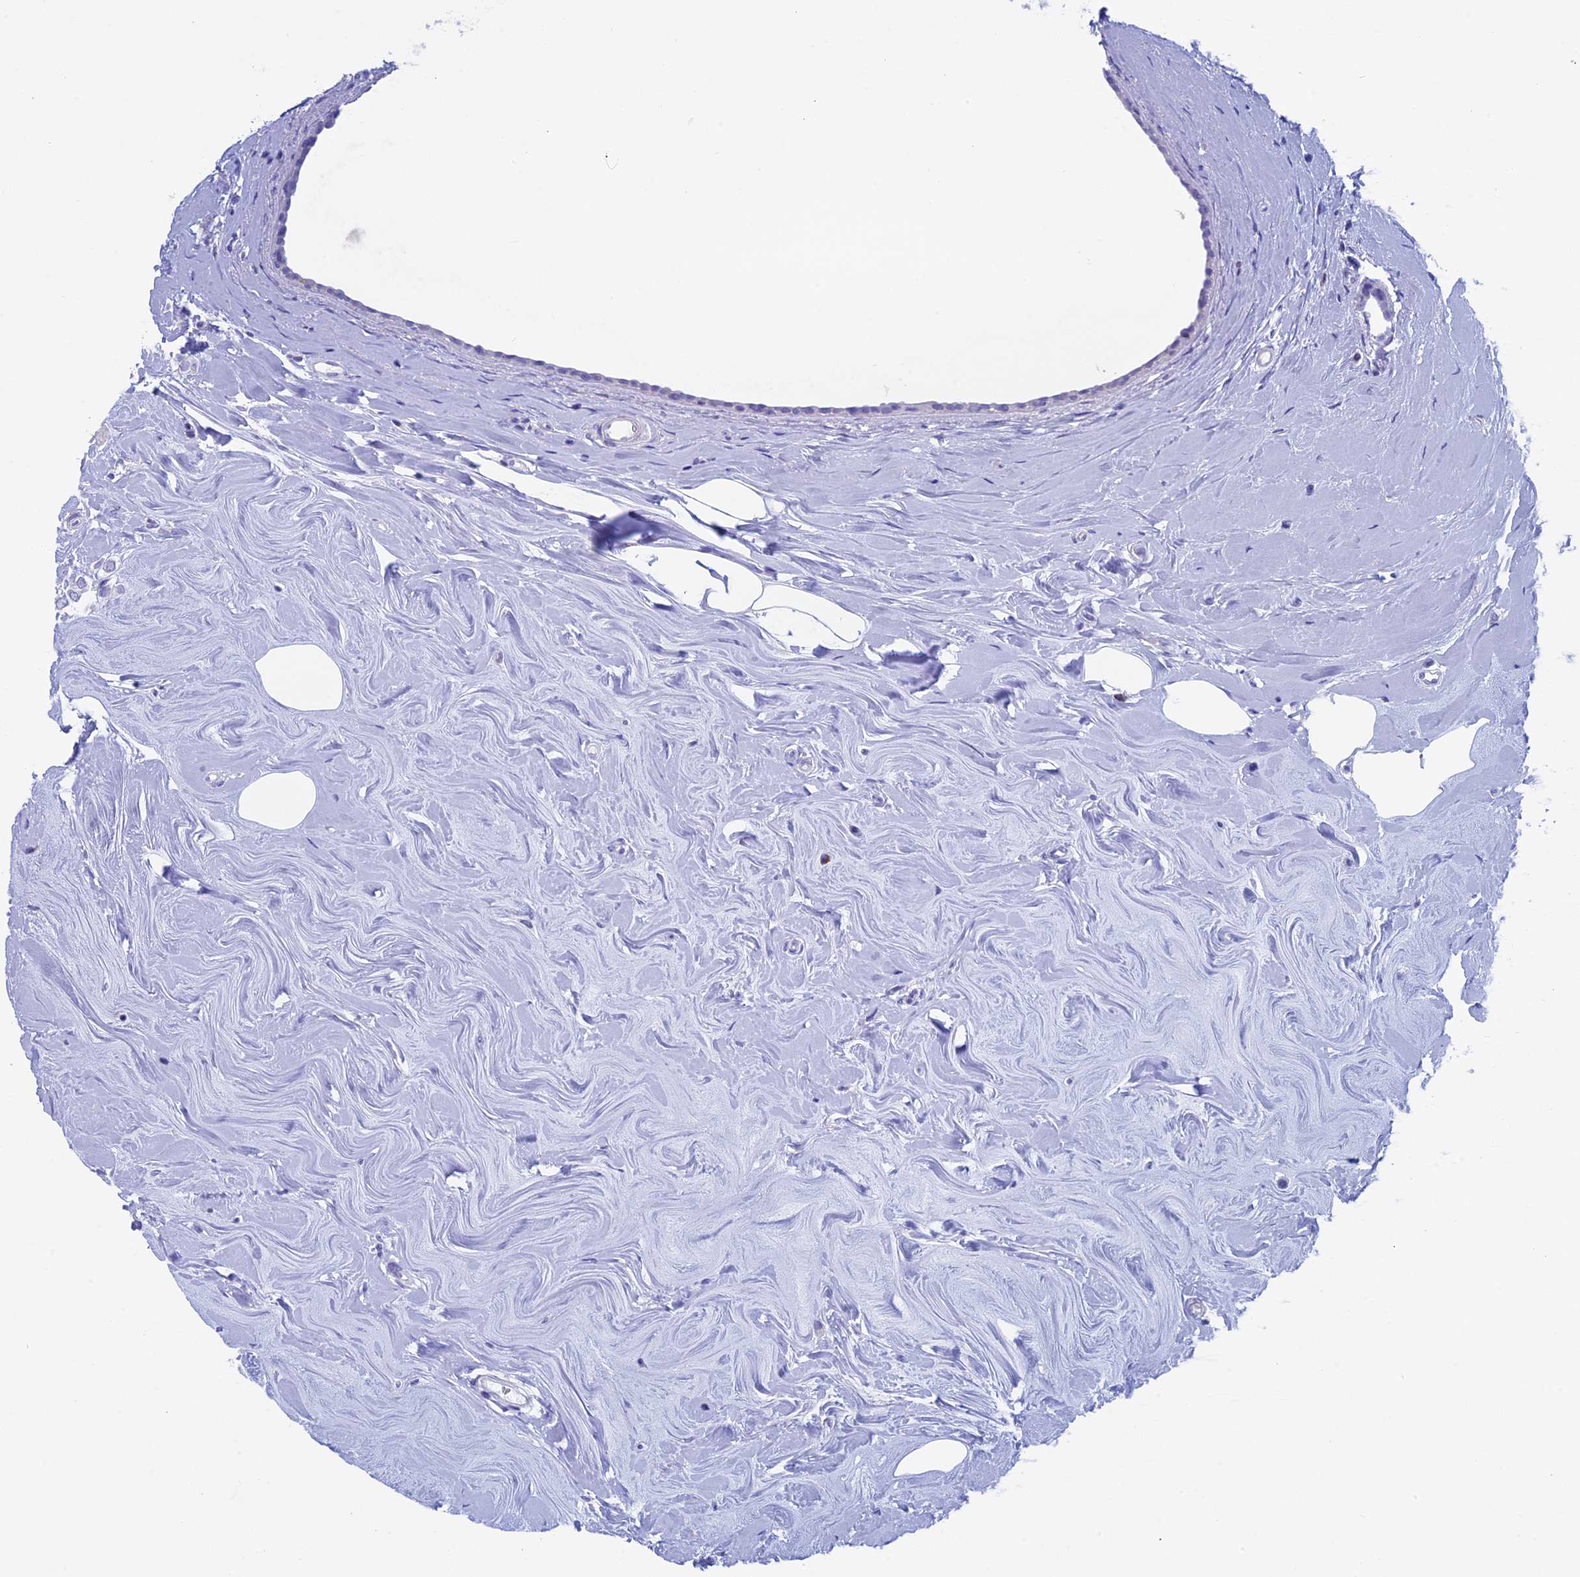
{"staining": {"intensity": "negative", "quantity": "none", "location": "none"}, "tissue": "breast cancer", "cell_type": "Tumor cells", "image_type": "cancer", "snomed": [{"axis": "morphology", "description": "Lobular carcinoma"}, {"axis": "topography", "description": "Breast"}], "caption": "High power microscopy image of an immunohistochemistry micrograph of breast lobular carcinoma, revealing no significant expression in tumor cells. (Brightfield microscopy of DAB IHC at high magnification).", "gene": "ZNF563", "patient": {"sex": "female", "age": 47}}